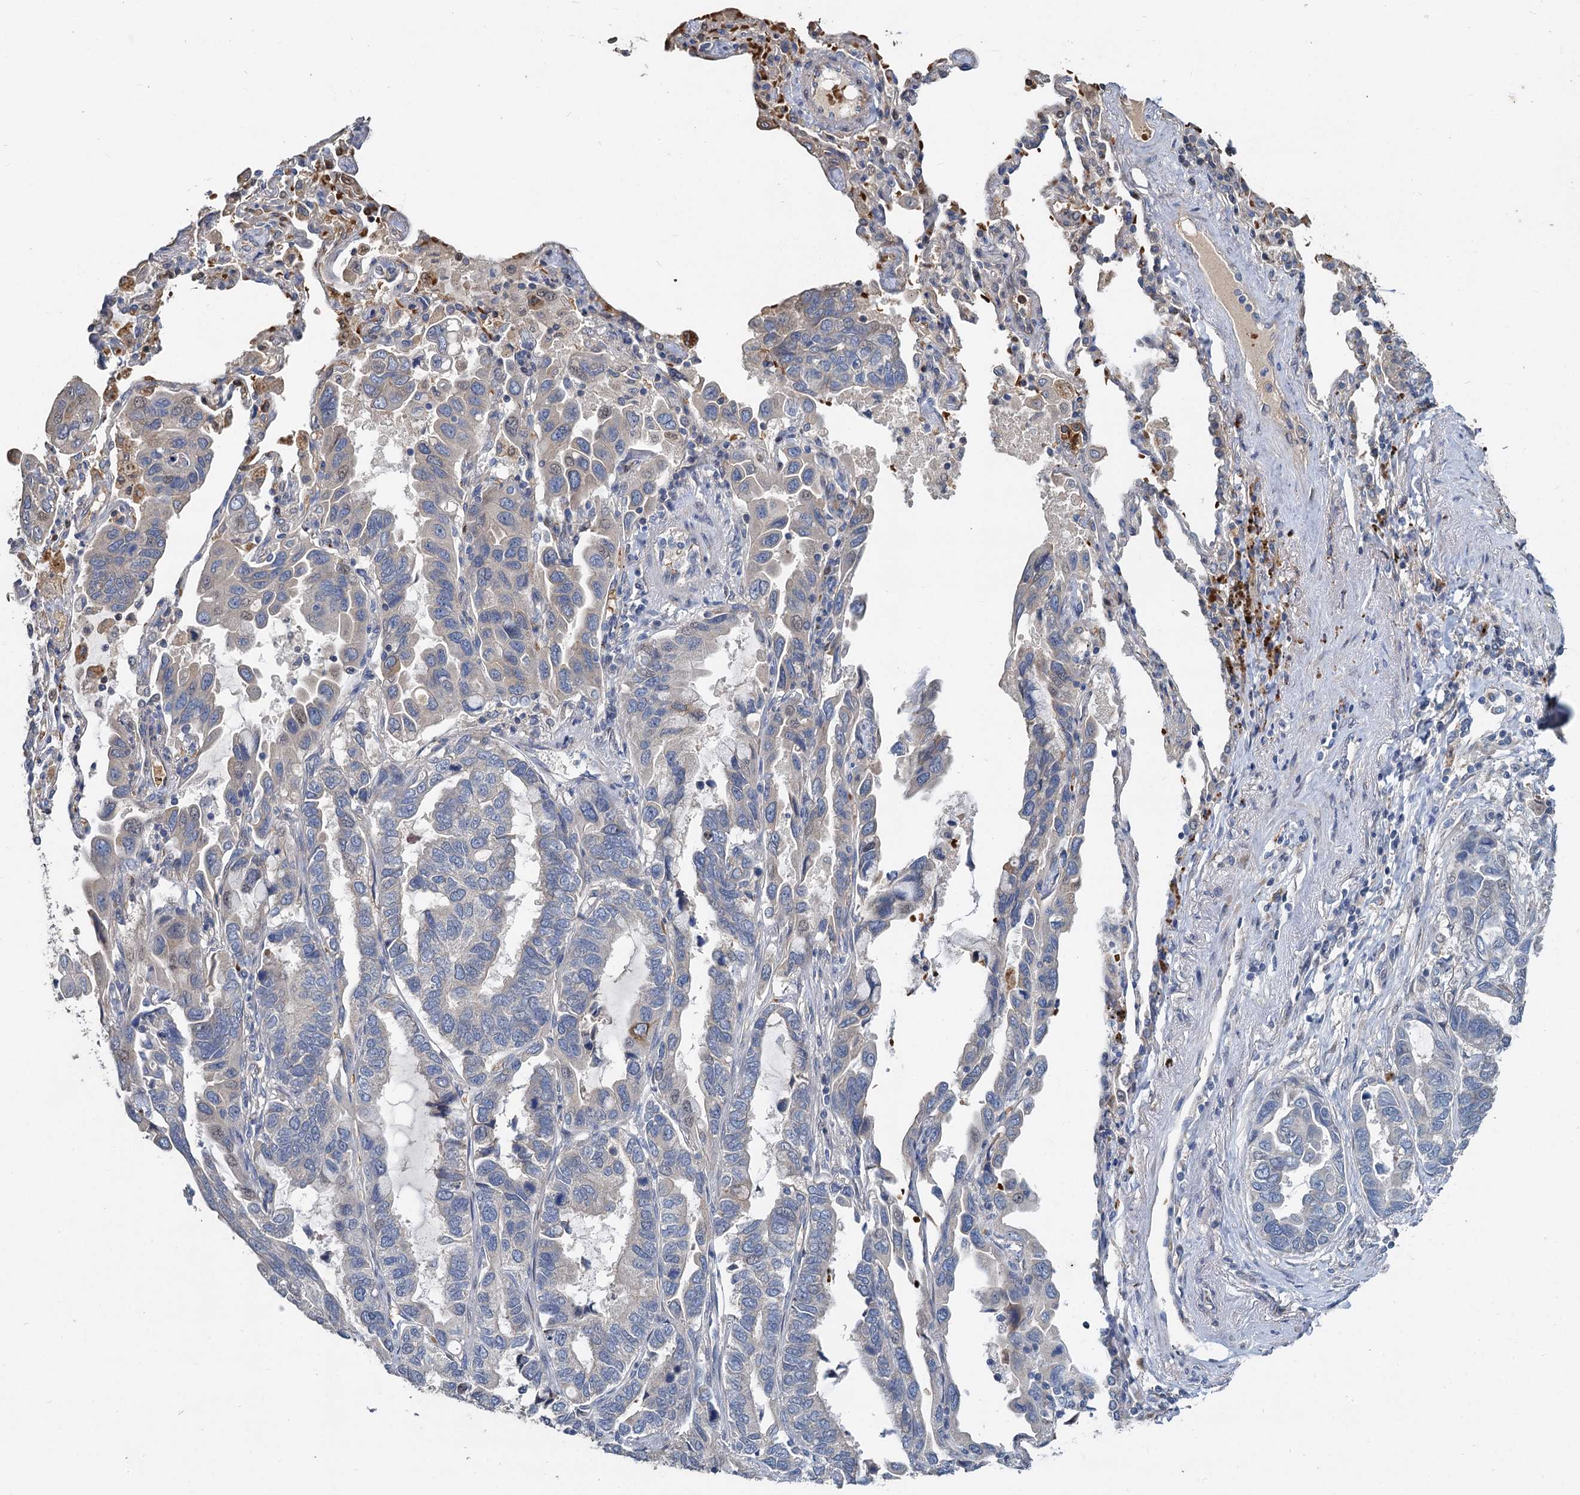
{"staining": {"intensity": "negative", "quantity": "none", "location": "none"}, "tissue": "lung cancer", "cell_type": "Tumor cells", "image_type": "cancer", "snomed": [{"axis": "morphology", "description": "Adenocarcinoma, NOS"}, {"axis": "topography", "description": "Lung"}], "caption": "Immunohistochemical staining of lung cancer exhibits no significant expression in tumor cells.", "gene": "TCTN2", "patient": {"sex": "male", "age": 64}}